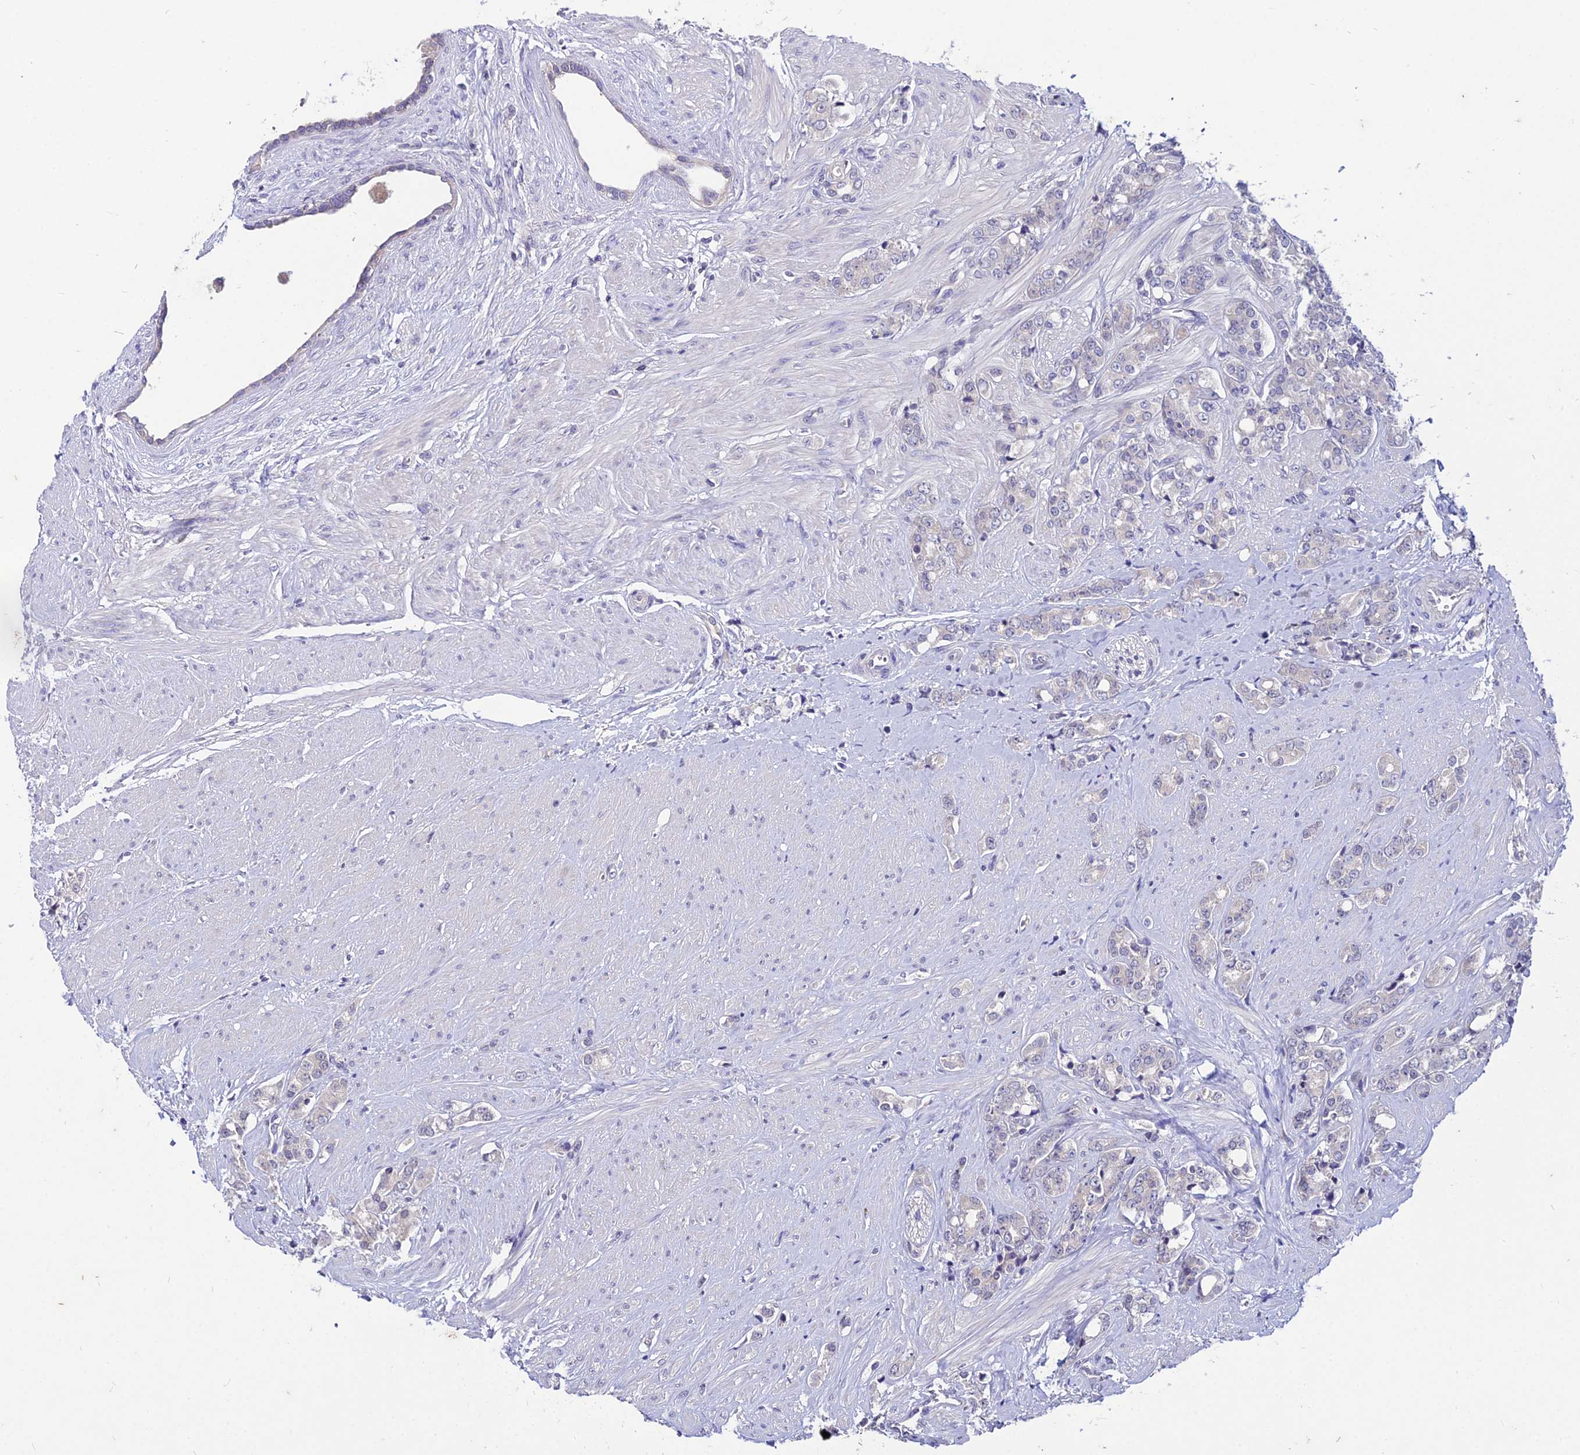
{"staining": {"intensity": "weak", "quantity": "<25%", "location": "cytoplasmic/membranous"}, "tissue": "prostate cancer", "cell_type": "Tumor cells", "image_type": "cancer", "snomed": [{"axis": "morphology", "description": "Adenocarcinoma, High grade"}, {"axis": "topography", "description": "Prostate"}], "caption": "Prostate high-grade adenocarcinoma was stained to show a protein in brown. There is no significant staining in tumor cells. Nuclei are stained in blue.", "gene": "LGALS7", "patient": {"sex": "male", "age": 62}}